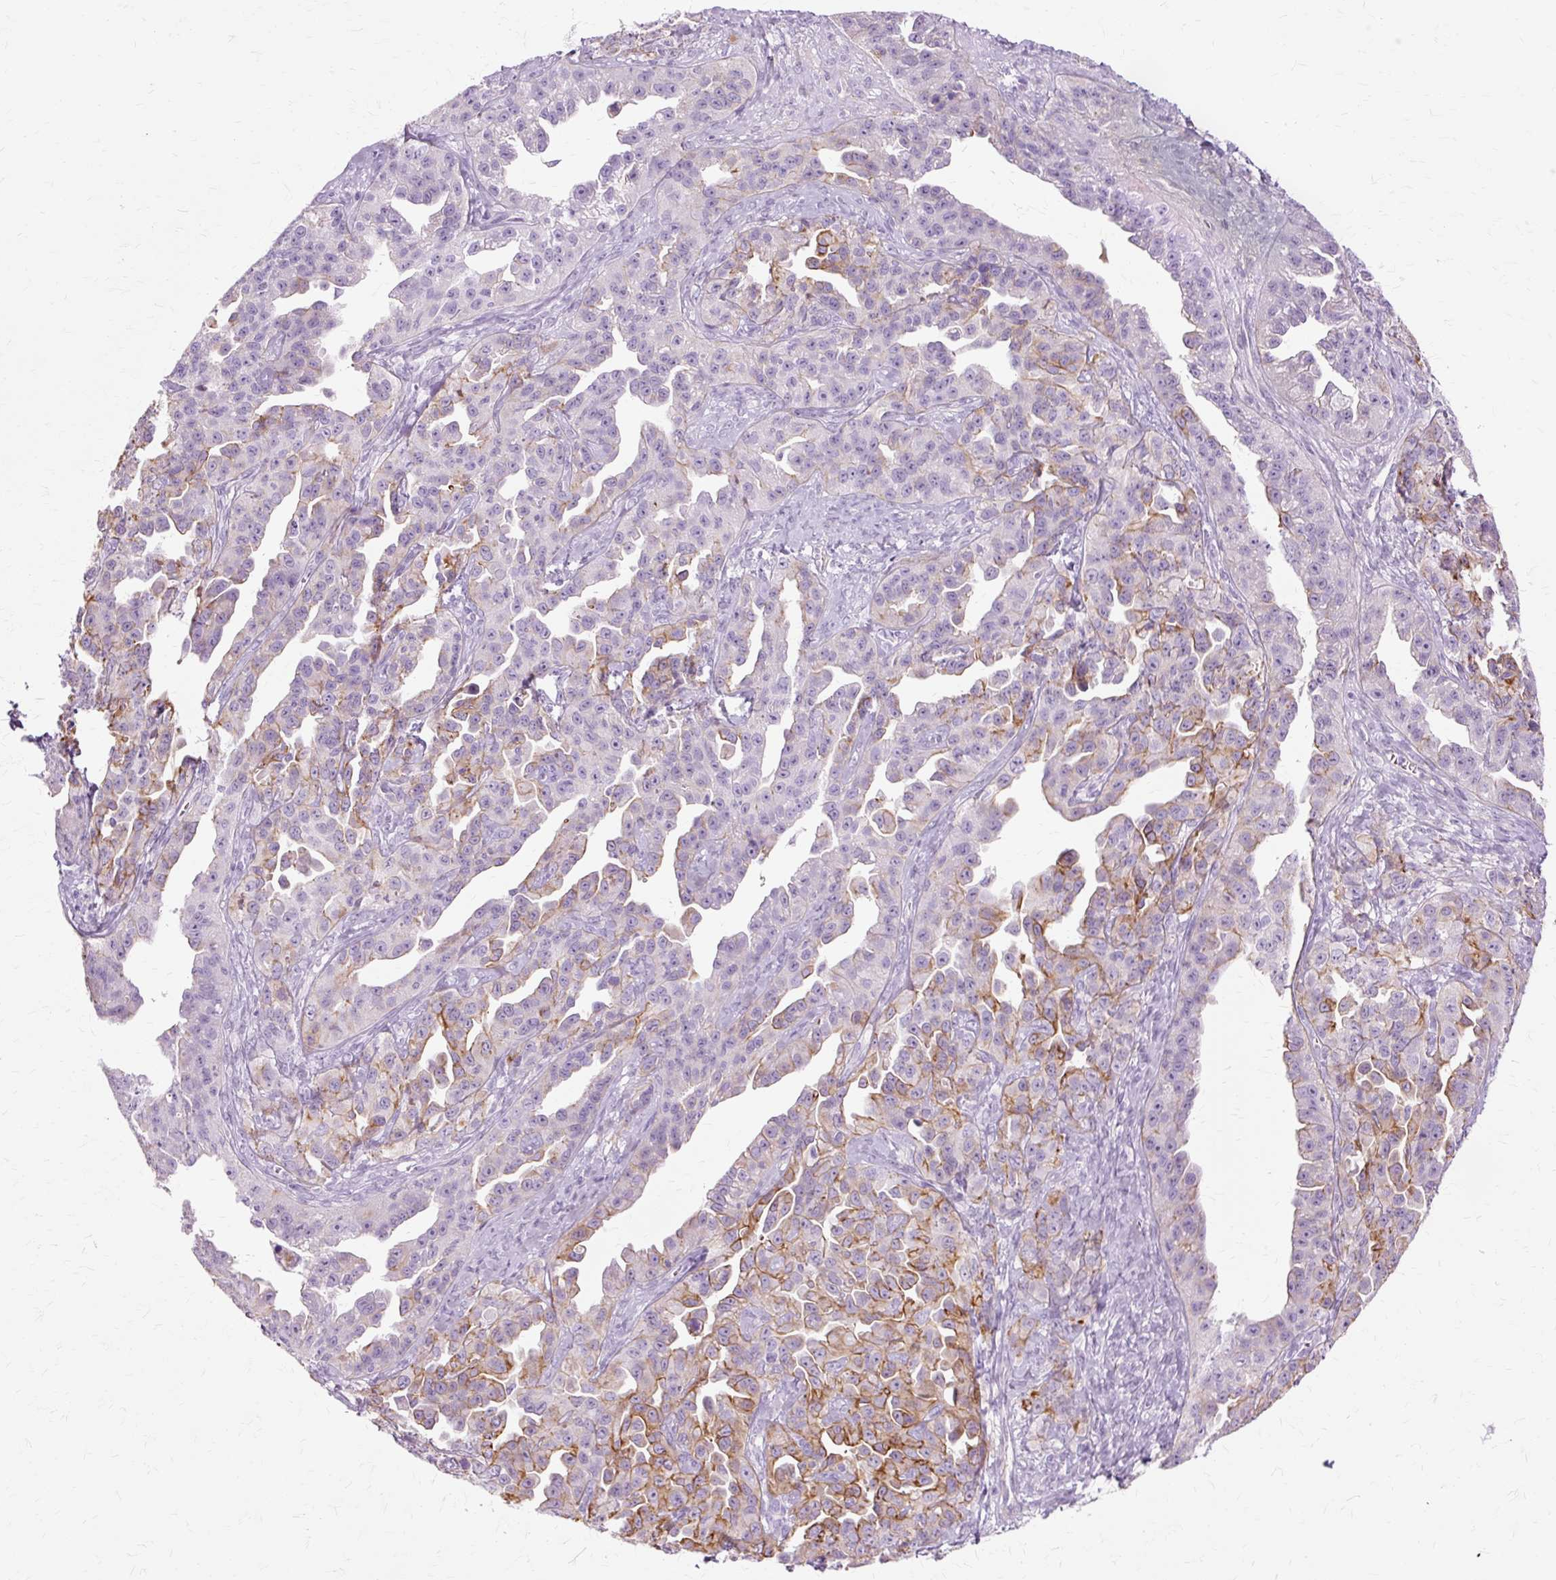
{"staining": {"intensity": "strong", "quantity": "<25%", "location": "cytoplasmic/membranous"}, "tissue": "ovarian cancer", "cell_type": "Tumor cells", "image_type": "cancer", "snomed": [{"axis": "morphology", "description": "Cystadenocarcinoma, serous, NOS"}, {"axis": "topography", "description": "Ovary"}], "caption": "Strong cytoplasmic/membranous protein expression is identified in about <25% of tumor cells in ovarian cancer.", "gene": "DCTN4", "patient": {"sex": "female", "age": 75}}